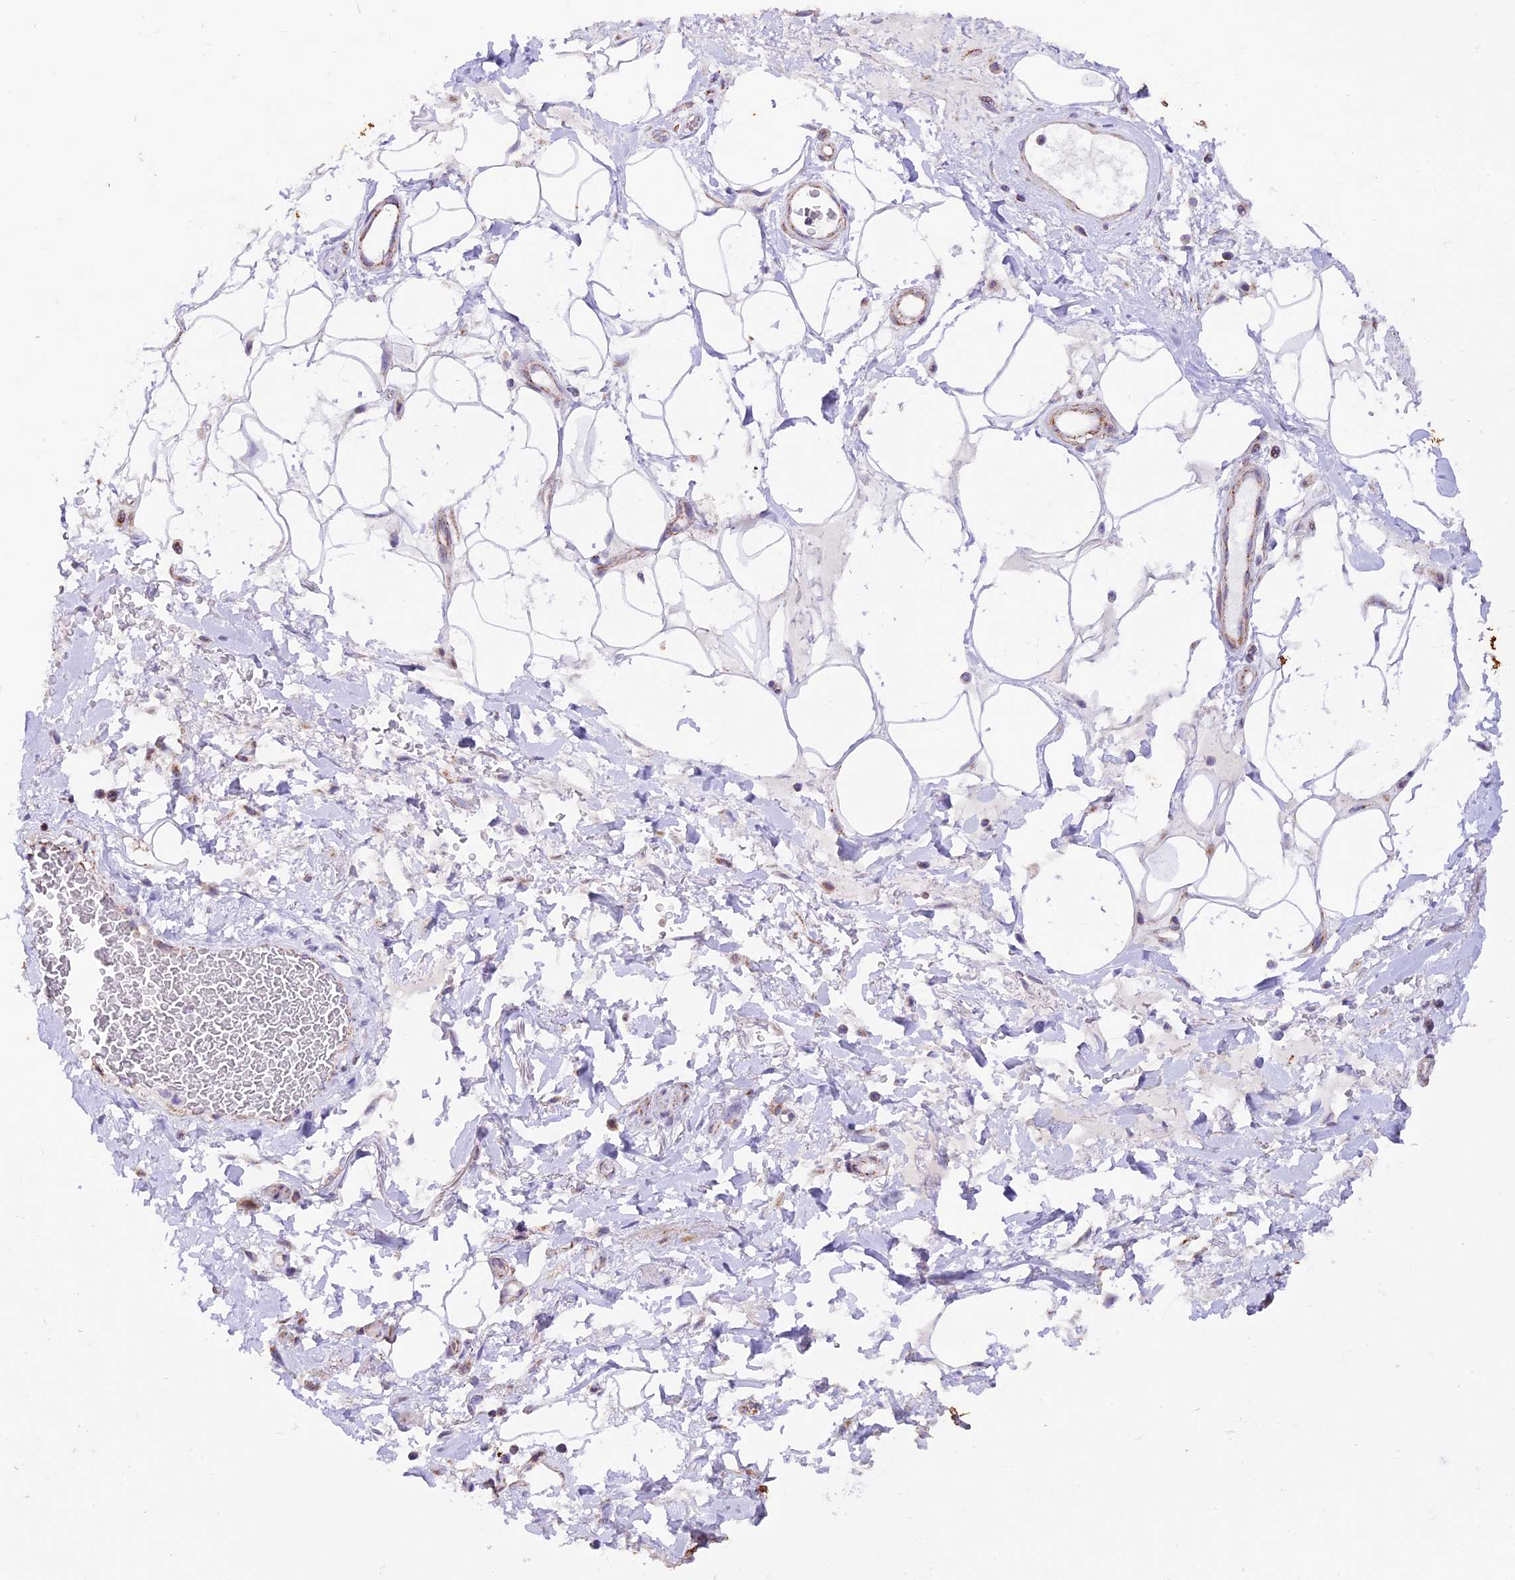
{"staining": {"intensity": "negative", "quantity": "none", "location": "none"}, "tissue": "adipose tissue", "cell_type": "Adipocytes", "image_type": "normal", "snomed": [{"axis": "morphology", "description": "Normal tissue, NOS"}, {"axis": "morphology", "description": "Adenocarcinoma, NOS"}, {"axis": "topography", "description": "Rectum"}, {"axis": "topography", "description": "Vagina"}, {"axis": "topography", "description": "Peripheral nerve tissue"}], "caption": "Micrograph shows no significant protein expression in adipocytes of unremarkable adipose tissue. (DAB IHC with hematoxylin counter stain).", "gene": "TFAM", "patient": {"sex": "female", "age": 71}}